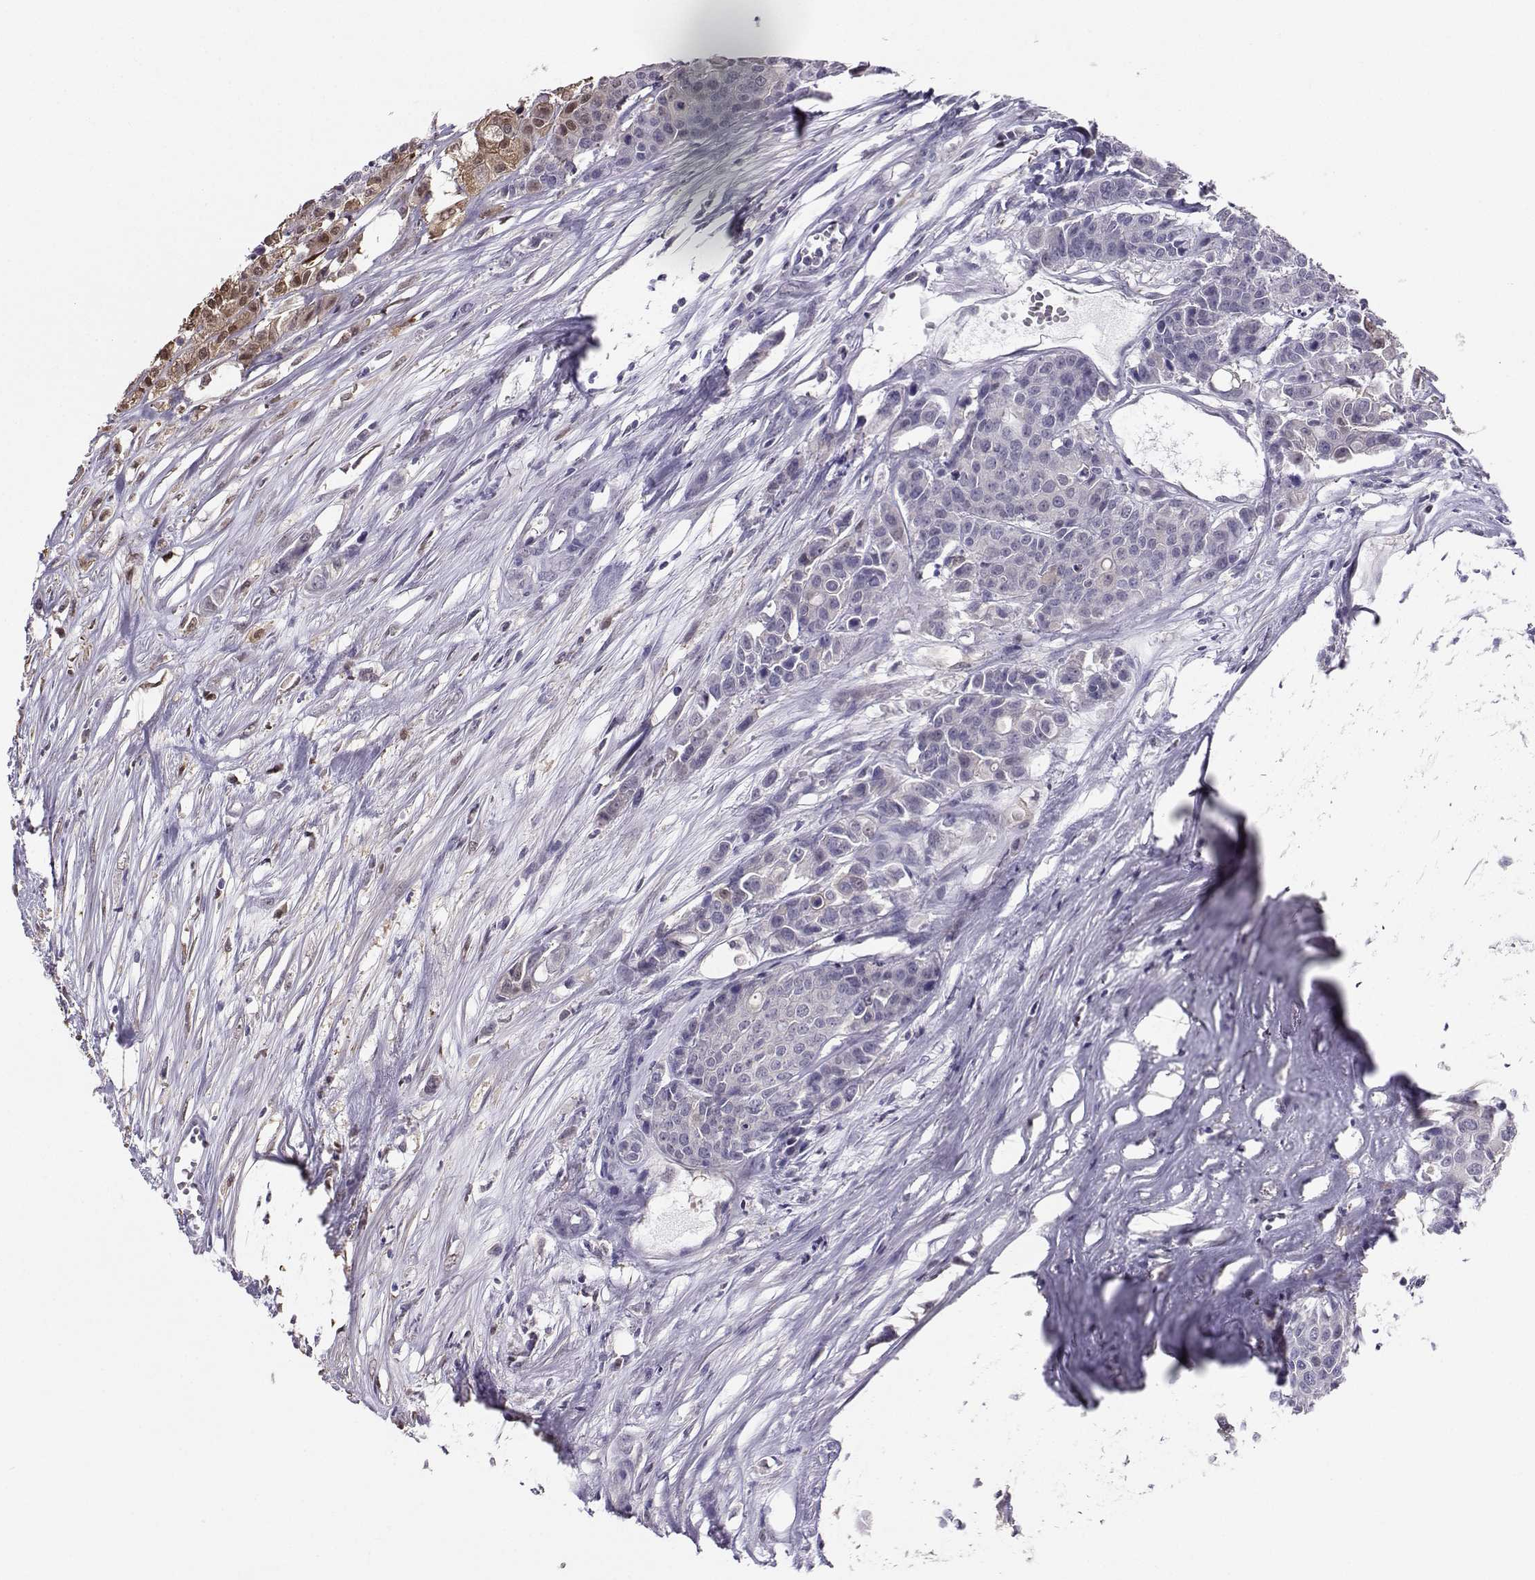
{"staining": {"intensity": "weak", "quantity": "<25%", "location": "cytoplasmic/membranous,nuclear"}, "tissue": "carcinoid", "cell_type": "Tumor cells", "image_type": "cancer", "snomed": [{"axis": "morphology", "description": "Carcinoid, malignant, NOS"}, {"axis": "topography", "description": "Colon"}], "caption": "The photomicrograph reveals no staining of tumor cells in carcinoid.", "gene": "PGK1", "patient": {"sex": "male", "age": 81}}